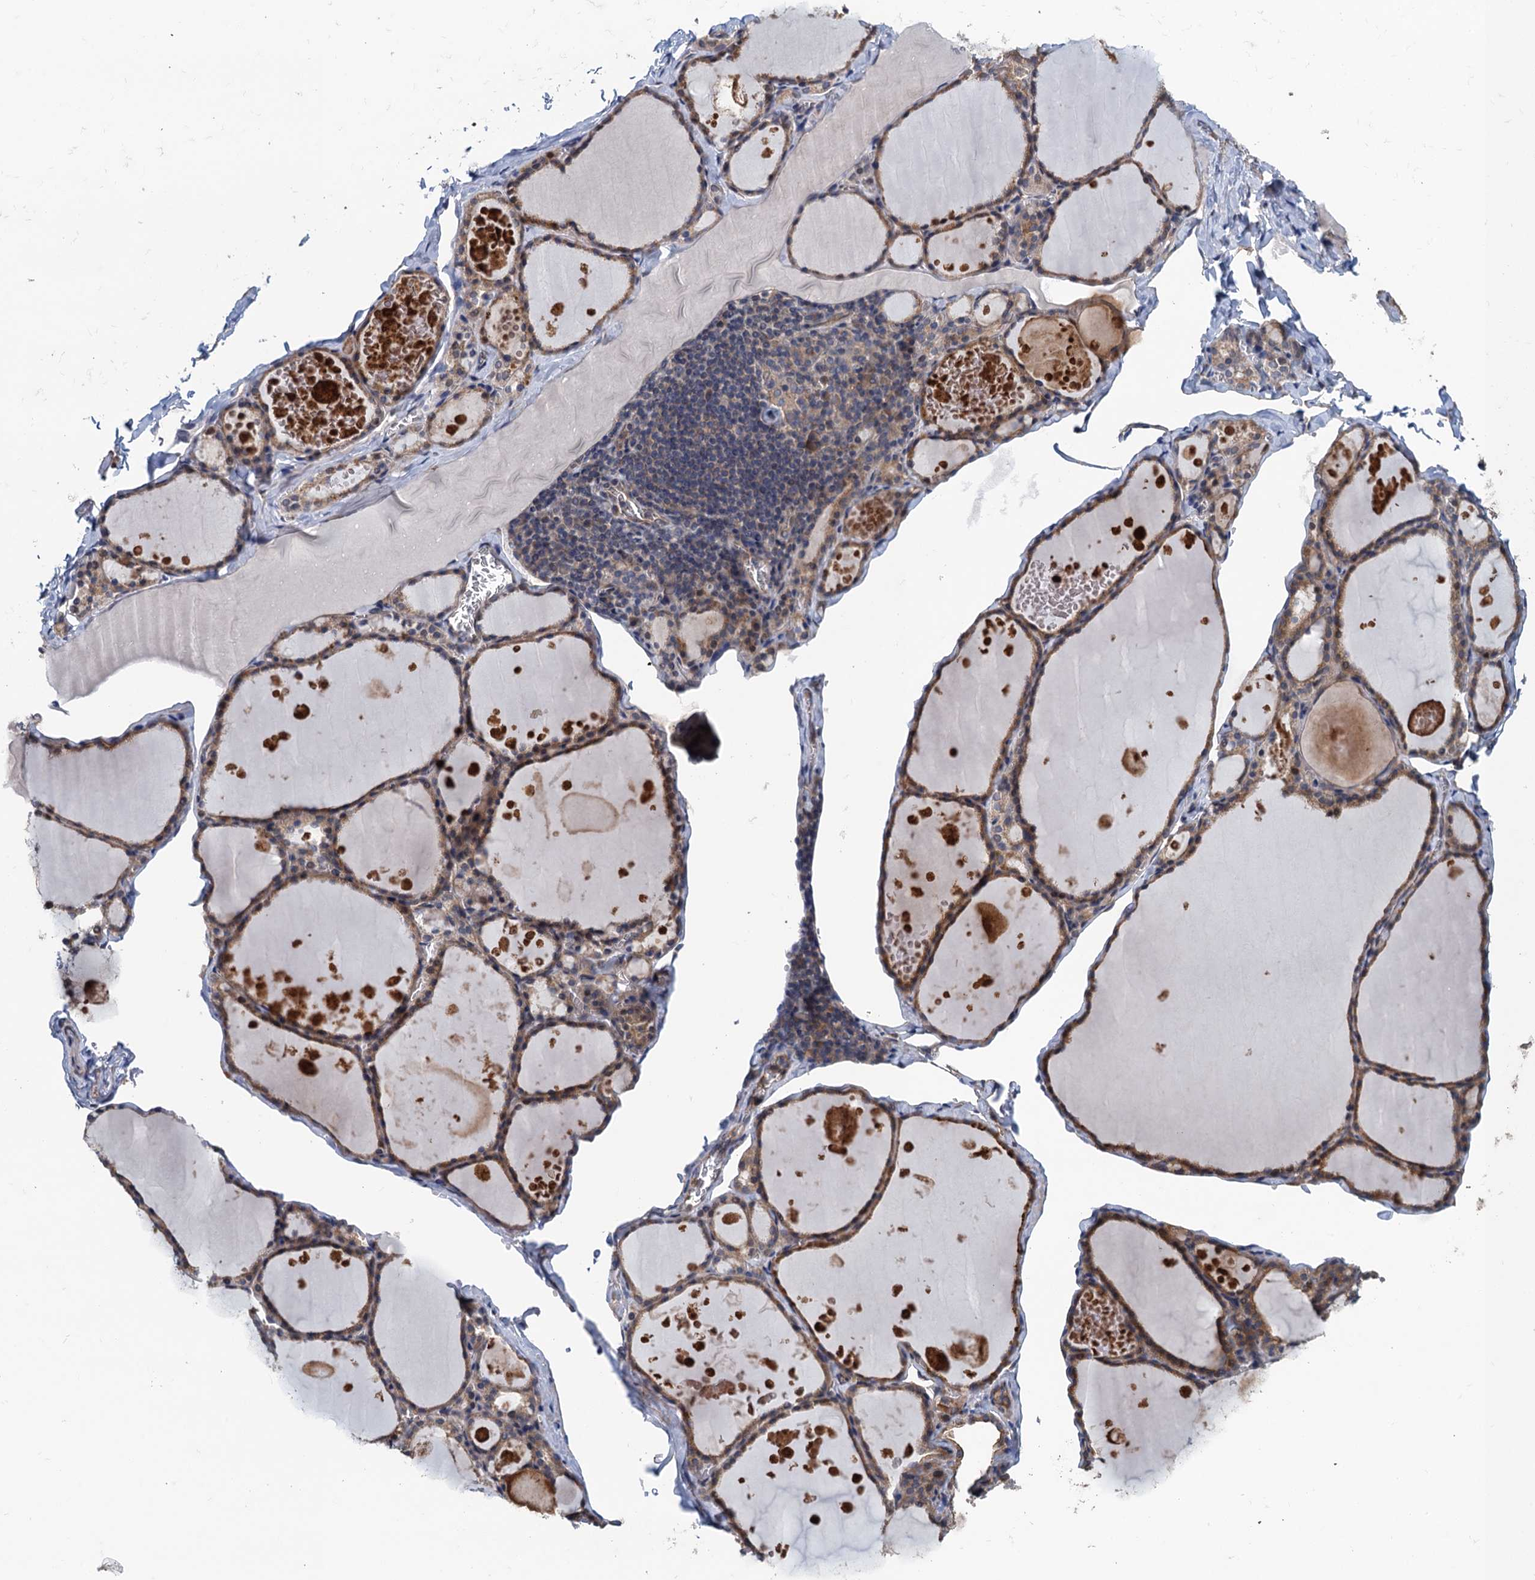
{"staining": {"intensity": "moderate", "quantity": ">75%", "location": "cytoplasmic/membranous"}, "tissue": "thyroid gland", "cell_type": "Glandular cells", "image_type": "normal", "snomed": [{"axis": "morphology", "description": "Normal tissue, NOS"}, {"axis": "topography", "description": "Thyroid gland"}], "caption": "Immunohistochemical staining of unremarkable human thyroid gland demonstrates moderate cytoplasmic/membranous protein positivity in about >75% of glandular cells.", "gene": "MEAK7", "patient": {"sex": "male", "age": 56}}